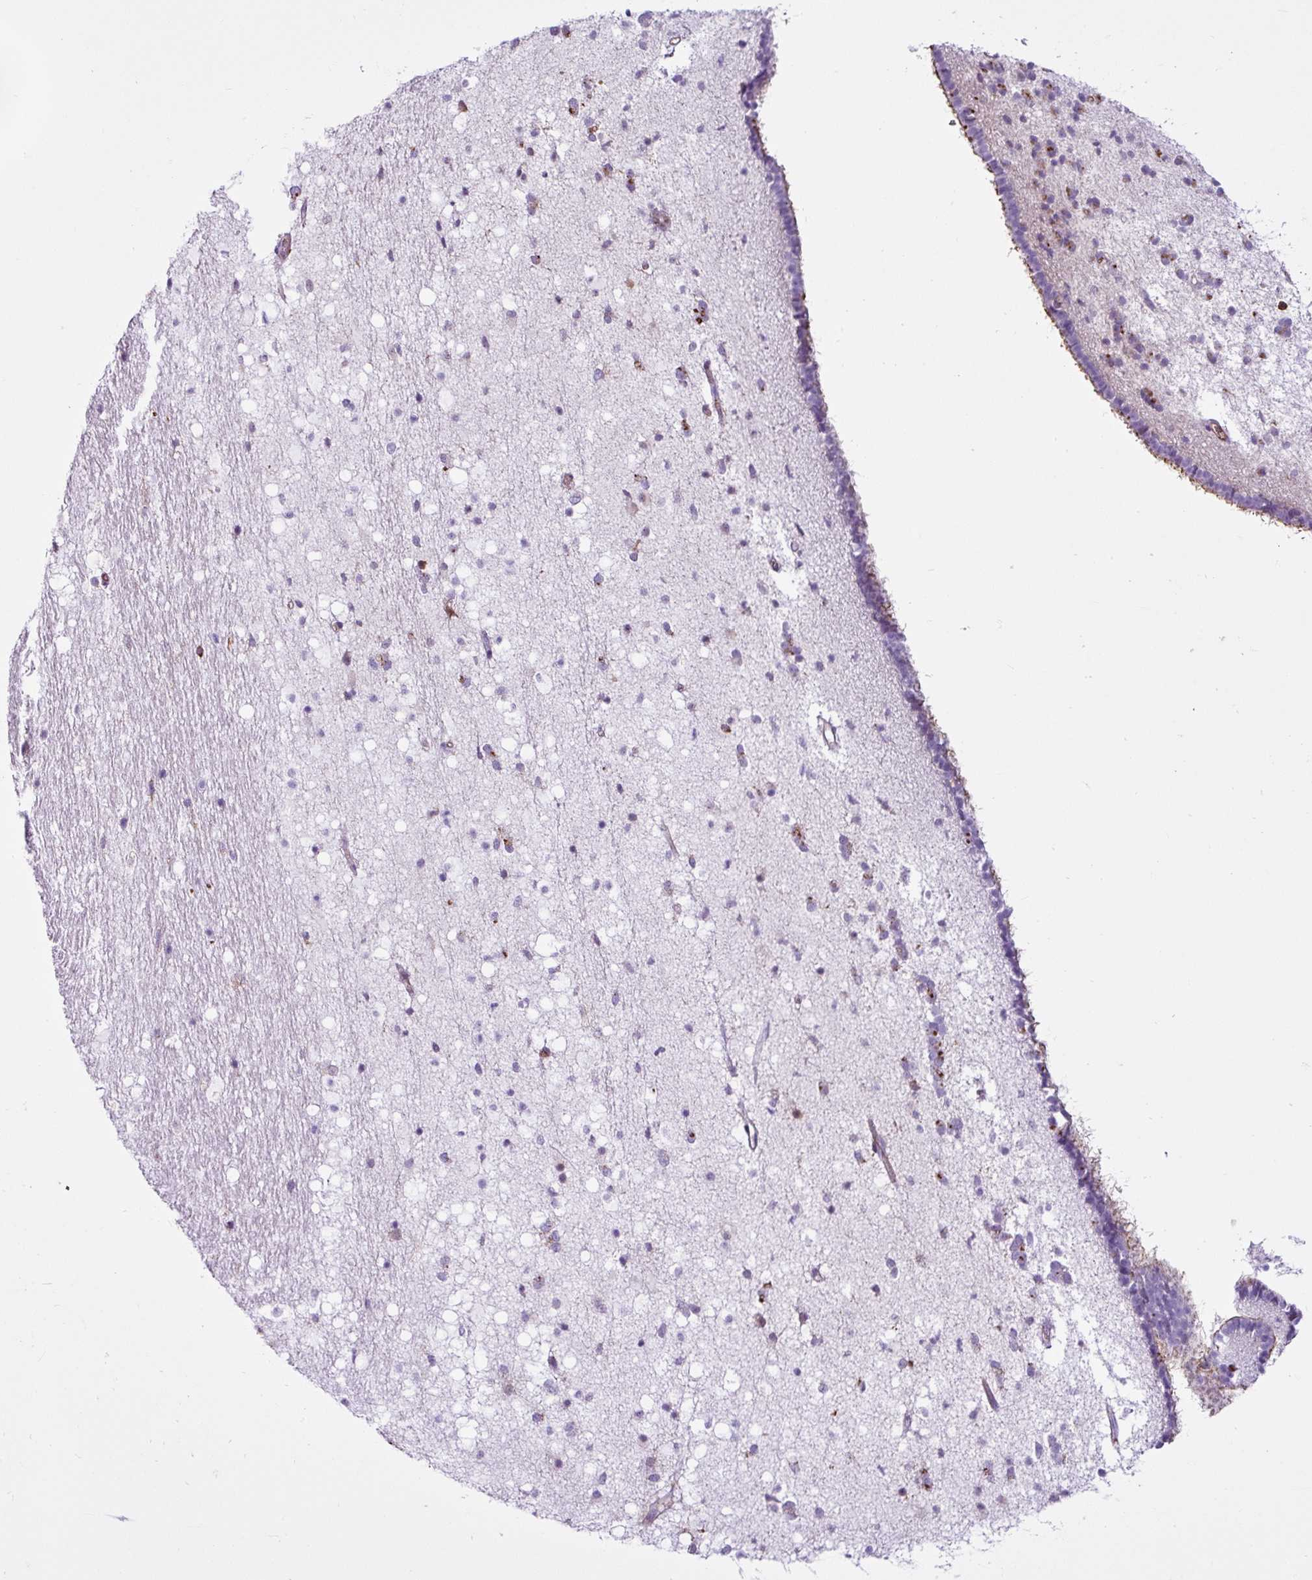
{"staining": {"intensity": "moderate", "quantity": "<25%", "location": "cytoplasmic/membranous"}, "tissue": "caudate", "cell_type": "Glial cells", "image_type": "normal", "snomed": [{"axis": "morphology", "description": "Normal tissue, NOS"}, {"axis": "topography", "description": "Lateral ventricle wall"}], "caption": "Benign caudate exhibits moderate cytoplasmic/membranous positivity in about <25% of glial cells.", "gene": "EME2", "patient": {"sex": "male", "age": 37}}